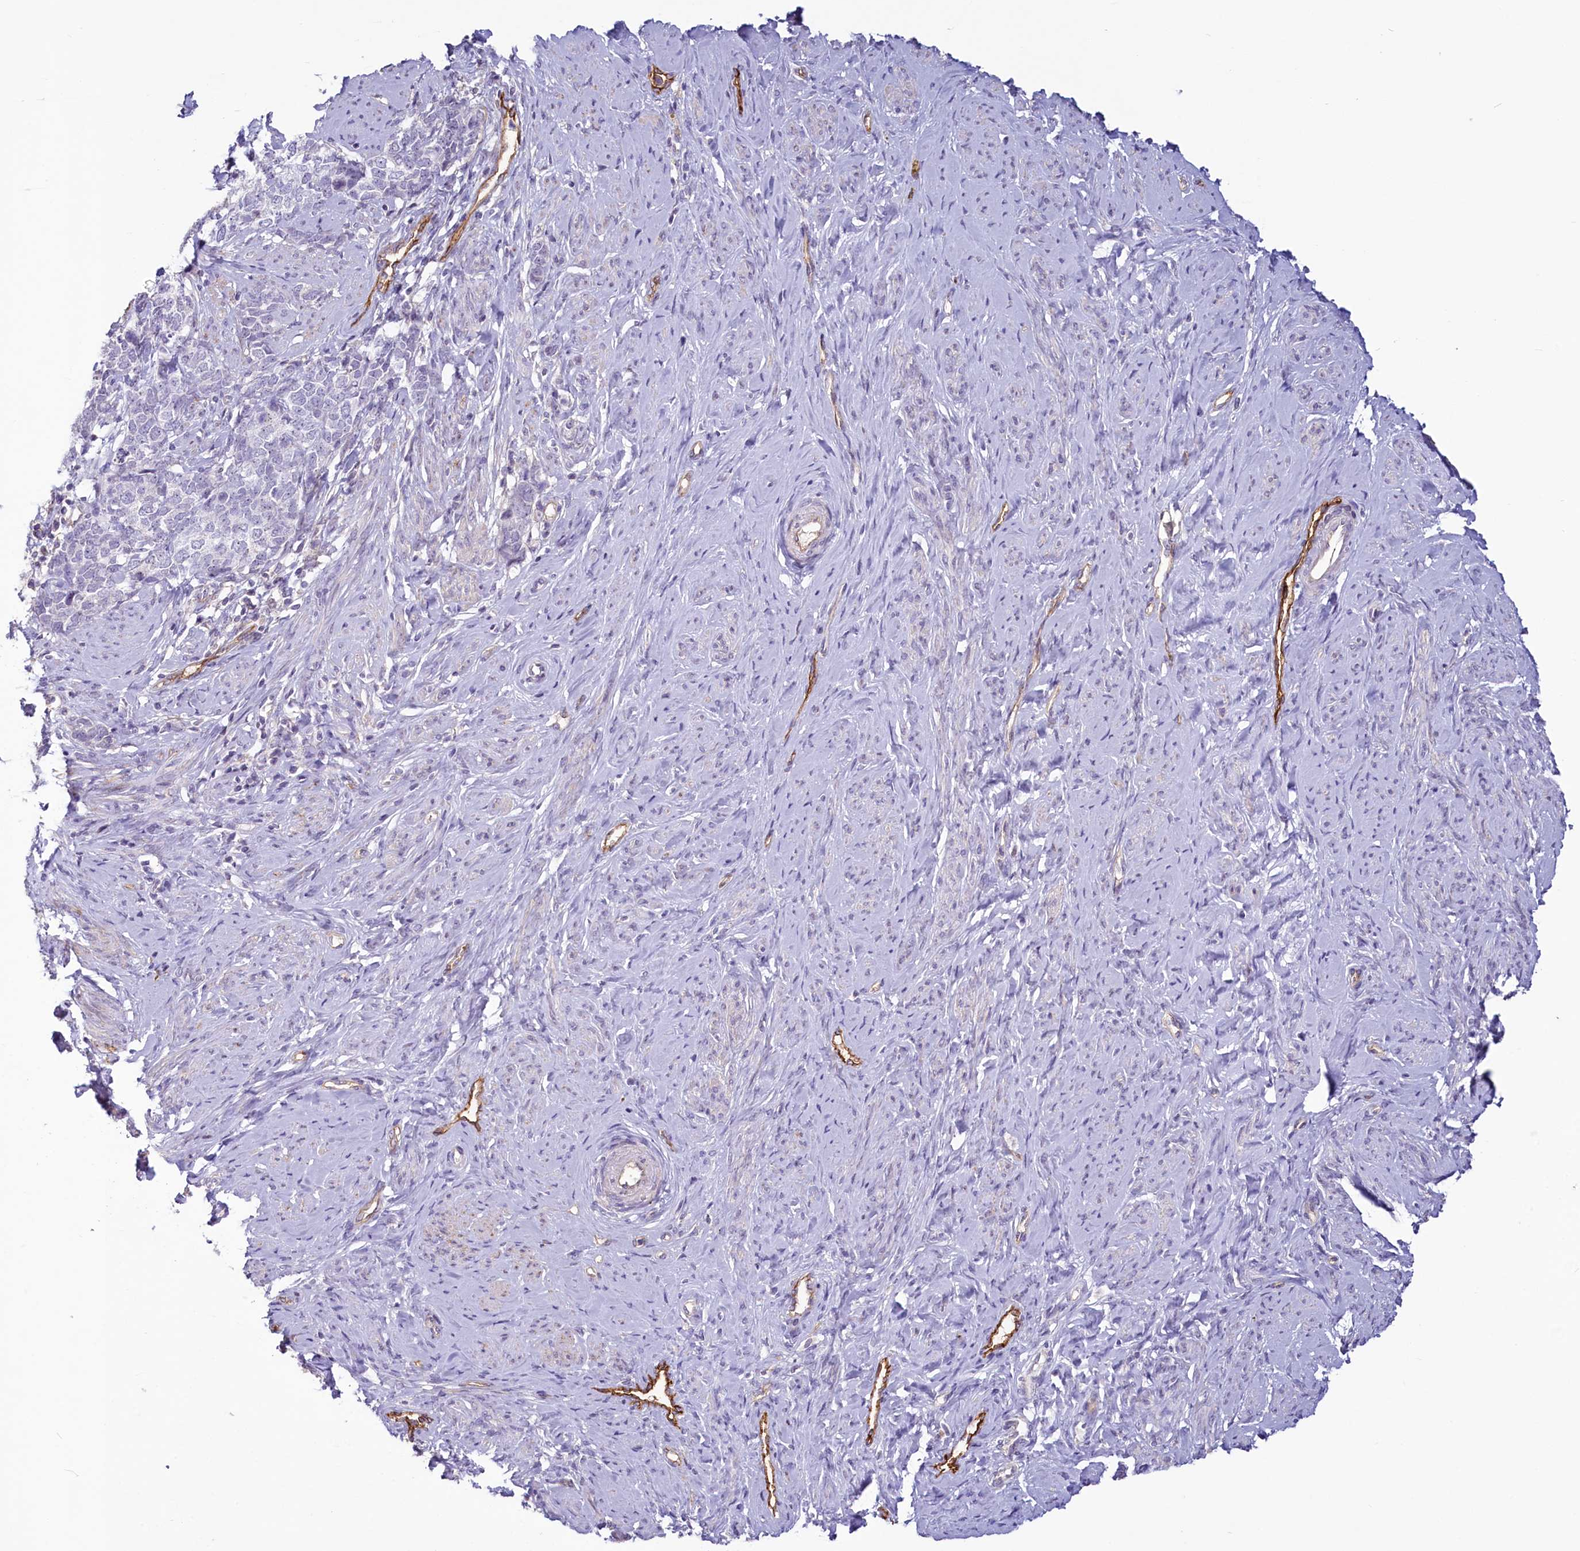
{"staining": {"intensity": "negative", "quantity": "none", "location": "none"}, "tissue": "cervical cancer", "cell_type": "Tumor cells", "image_type": "cancer", "snomed": [{"axis": "morphology", "description": "Squamous cell carcinoma, NOS"}, {"axis": "topography", "description": "Cervix"}], "caption": "Cervical squamous cell carcinoma was stained to show a protein in brown. There is no significant staining in tumor cells.", "gene": "PROCR", "patient": {"sex": "female", "age": 63}}